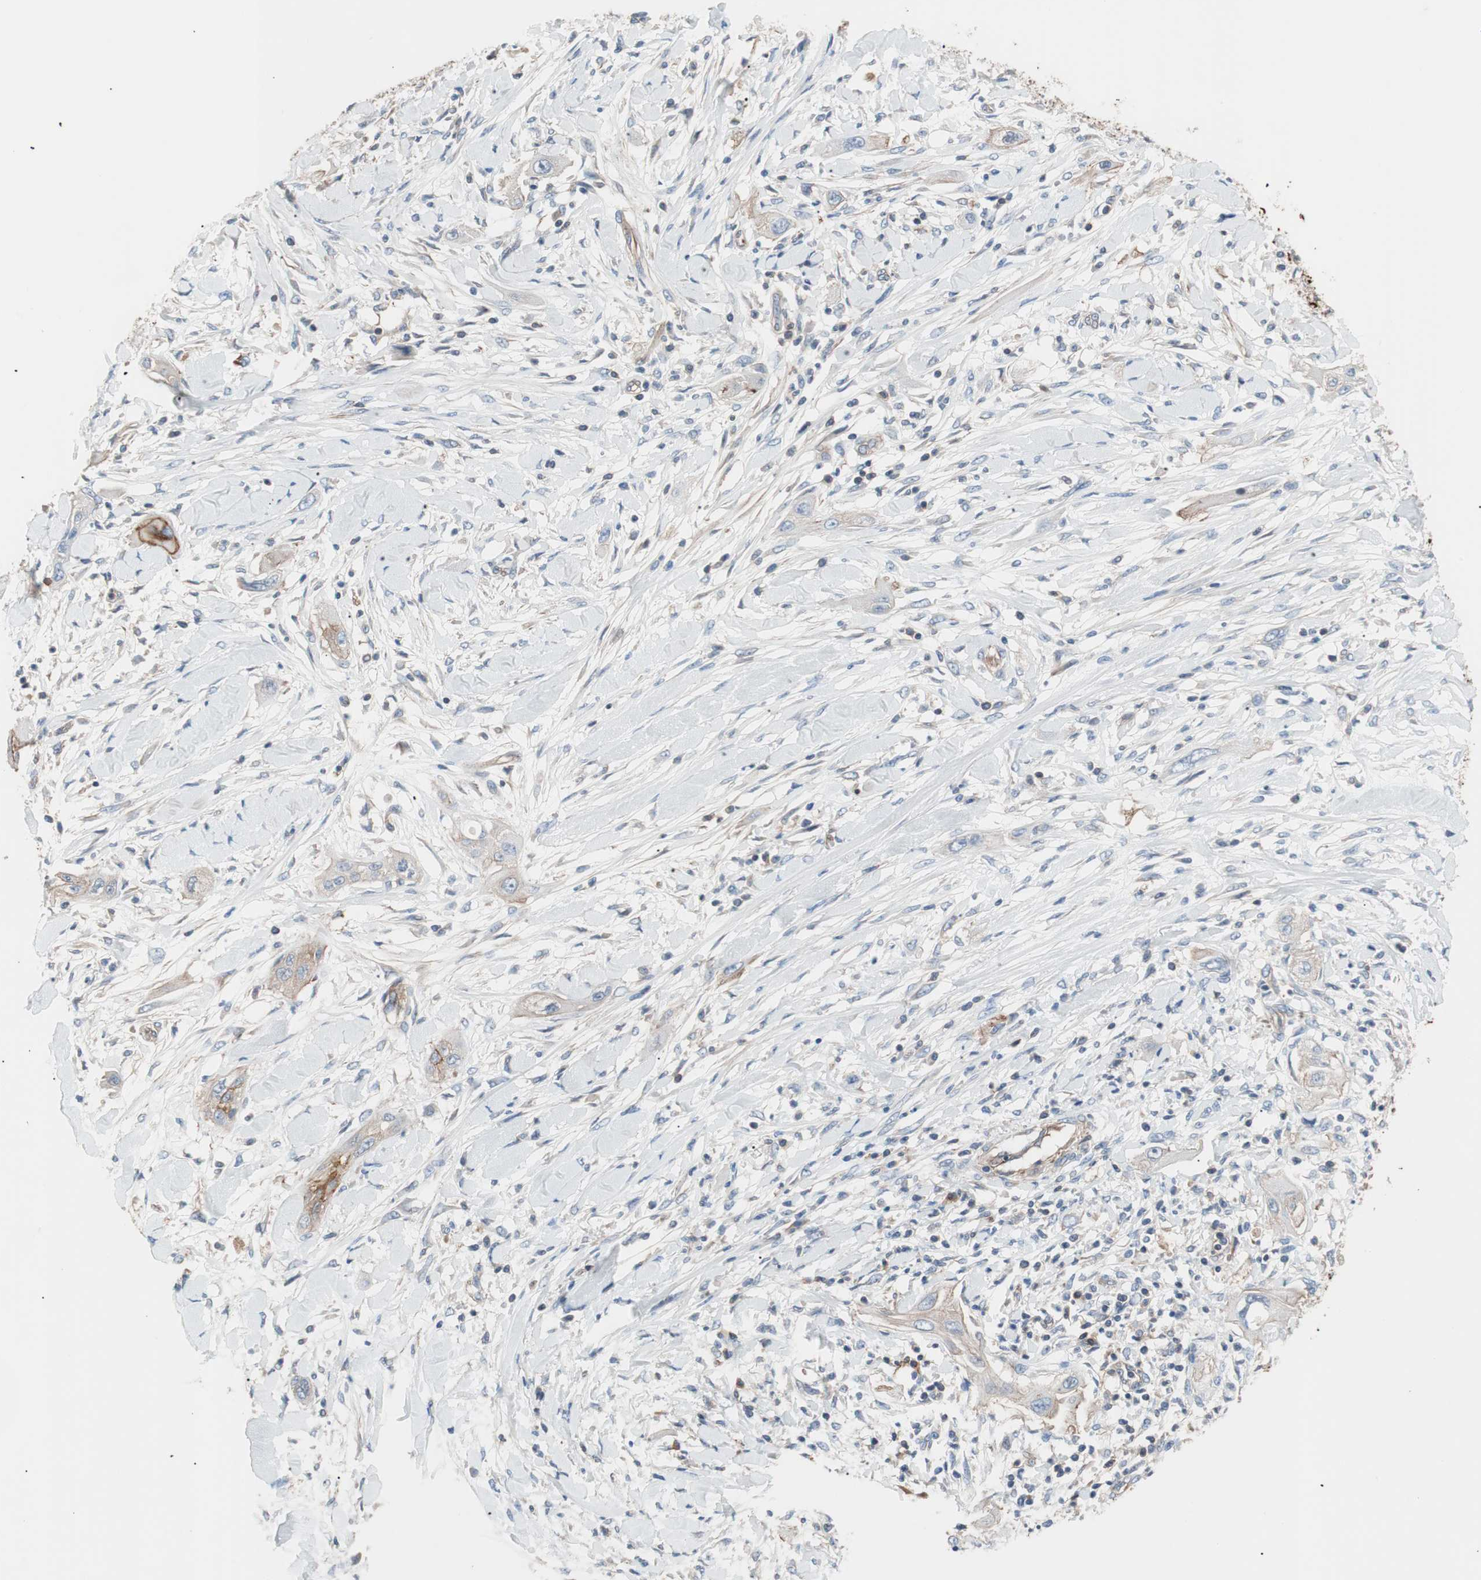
{"staining": {"intensity": "weak", "quantity": "<25%", "location": "cytoplasmic/membranous"}, "tissue": "lung cancer", "cell_type": "Tumor cells", "image_type": "cancer", "snomed": [{"axis": "morphology", "description": "Squamous cell carcinoma, NOS"}, {"axis": "topography", "description": "Lung"}], "caption": "Lung cancer was stained to show a protein in brown. There is no significant expression in tumor cells. (Immunohistochemistry (ihc), brightfield microscopy, high magnification).", "gene": "GPR160", "patient": {"sex": "female", "age": 47}}